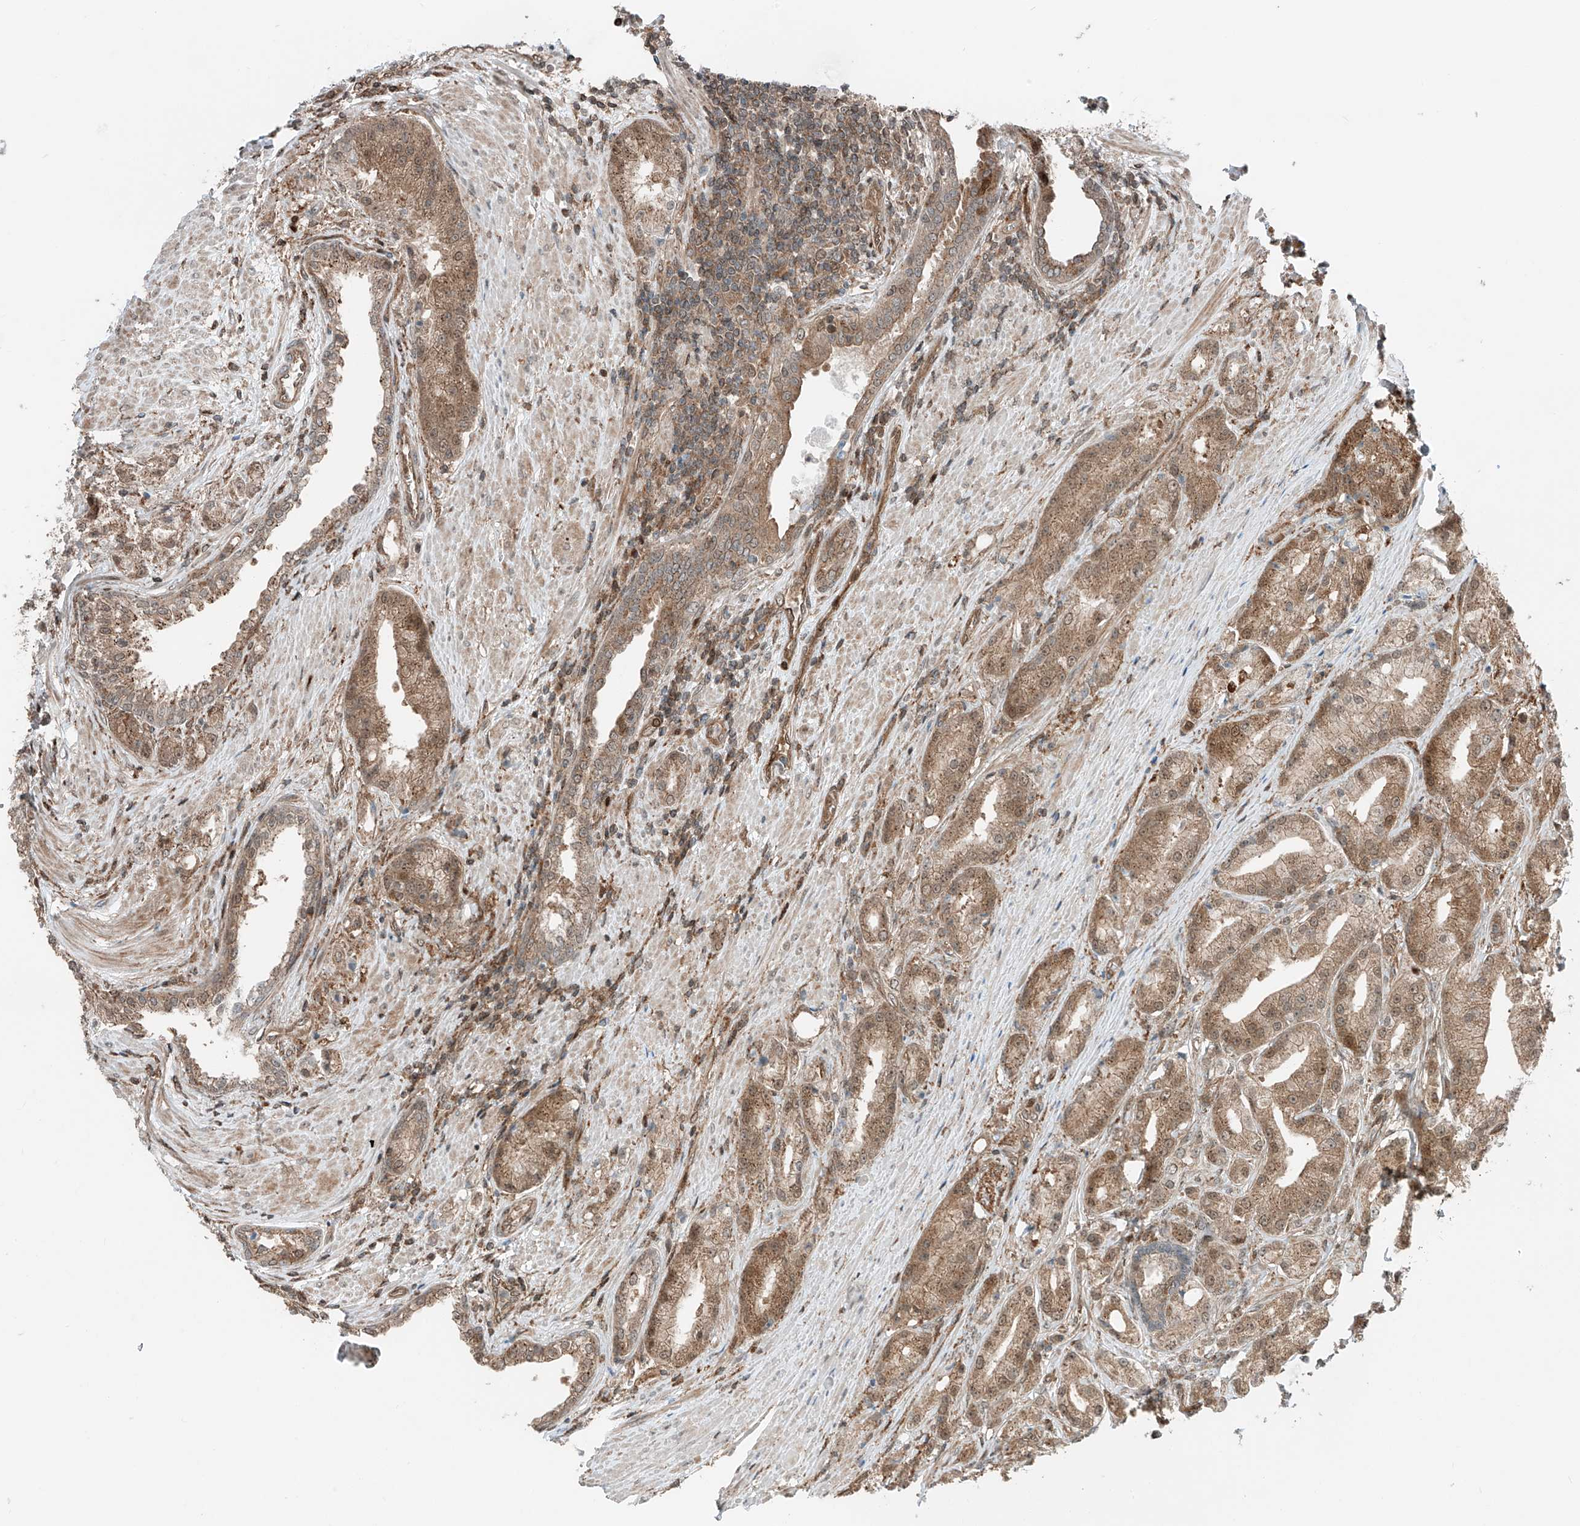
{"staining": {"intensity": "moderate", "quantity": ">75%", "location": "cytoplasmic/membranous,nuclear"}, "tissue": "prostate cancer", "cell_type": "Tumor cells", "image_type": "cancer", "snomed": [{"axis": "morphology", "description": "Adenocarcinoma, Low grade"}, {"axis": "topography", "description": "Prostate"}], "caption": "Tumor cells display medium levels of moderate cytoplasmic/membranous and nuclear staining in about >75% of cells in prostate cancer.", "gene": "USP48", "patient": {"sex": "male", "age": 67}}